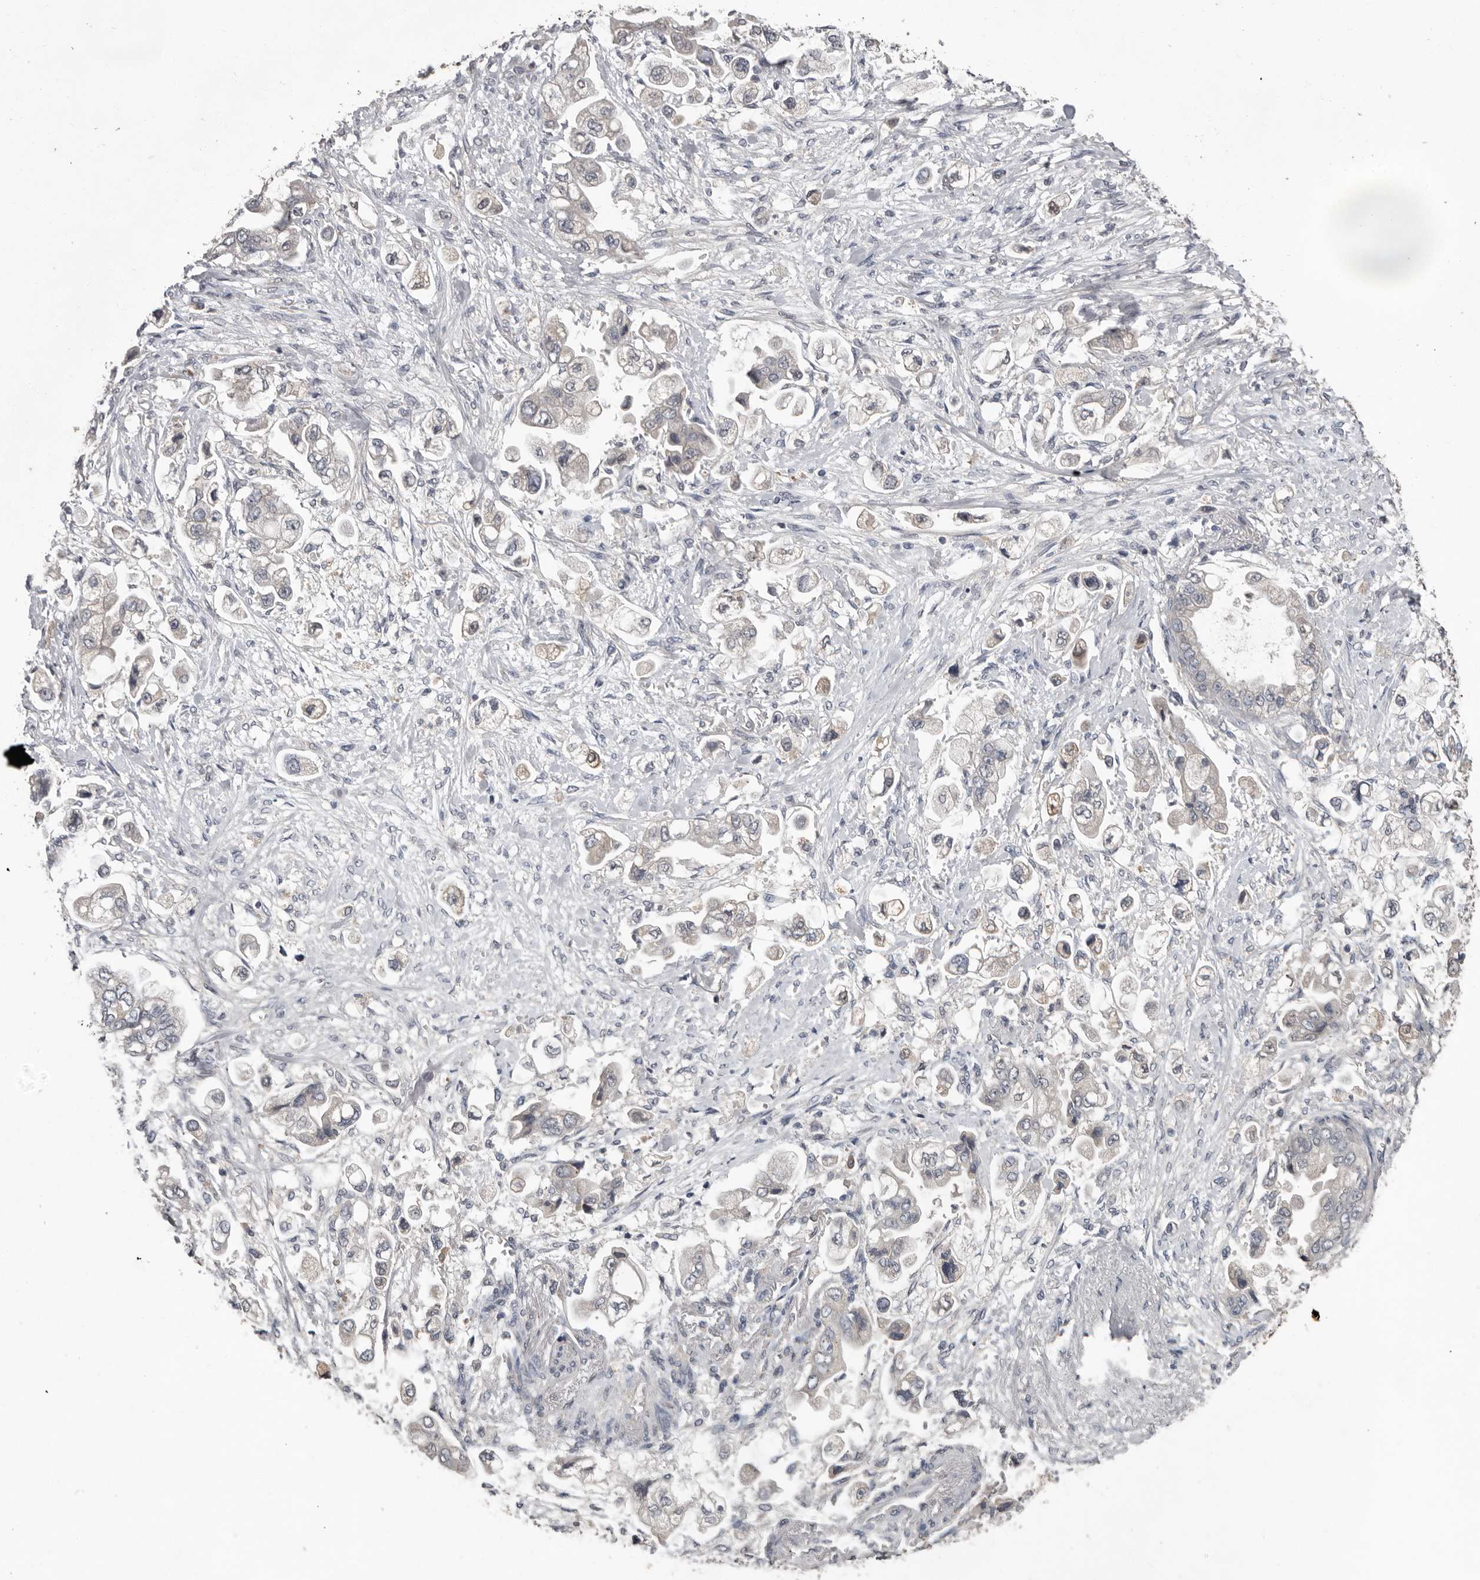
{"staining": {"intensity": "negative", "quantity": "none", "location": "none"}, "tissue": "stomach cancer", "cell_type": "Tumor cells", "image_type": "cancer", "snomed": [{"axis": "morphology", "description": "Adenocarcinoma, NOS"}, {"axis": "topography", "description": "Stomach"}], "caption": "Tumor cells show no significant expression in stomach cancer.", "gene": "MTF1", "patient": {"sex": "male", "age": 62}}